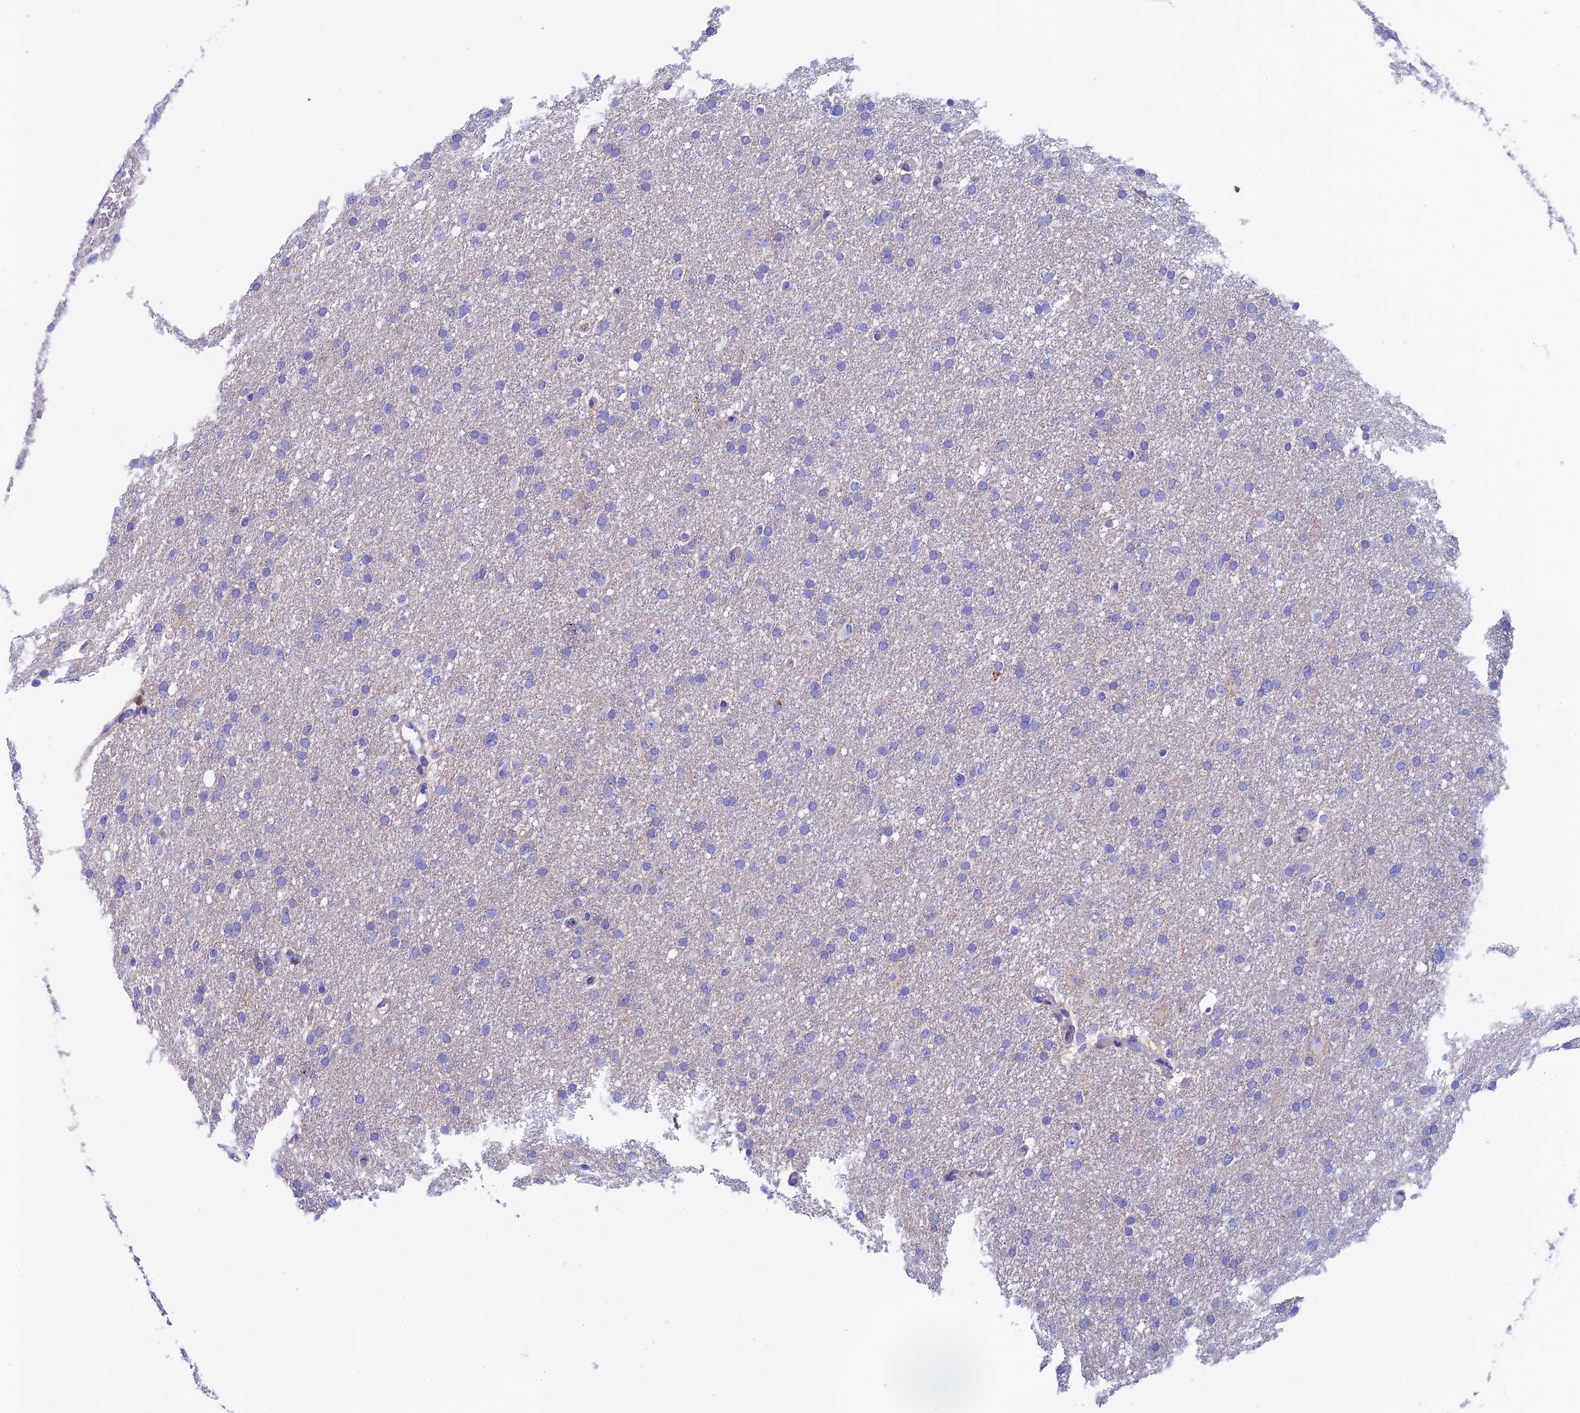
{"staining": {"intensity": "negative", "quantity": "none", "location": "none"}, "tissue": "glioma", "cell_type": "Tumor cells", "image_type": "cancer", "snomed": [{"axis": "morphology", "description": "Glioma, malignant, High grade"}, {"axis": "topography", "description": "Cerebral cortex"}], "caption": "Histopathology image shows no significant protein staining in tumor cells of glioma.", "gene": "SEPTIN1", "patient": {"sex": "female", "age": 36}}